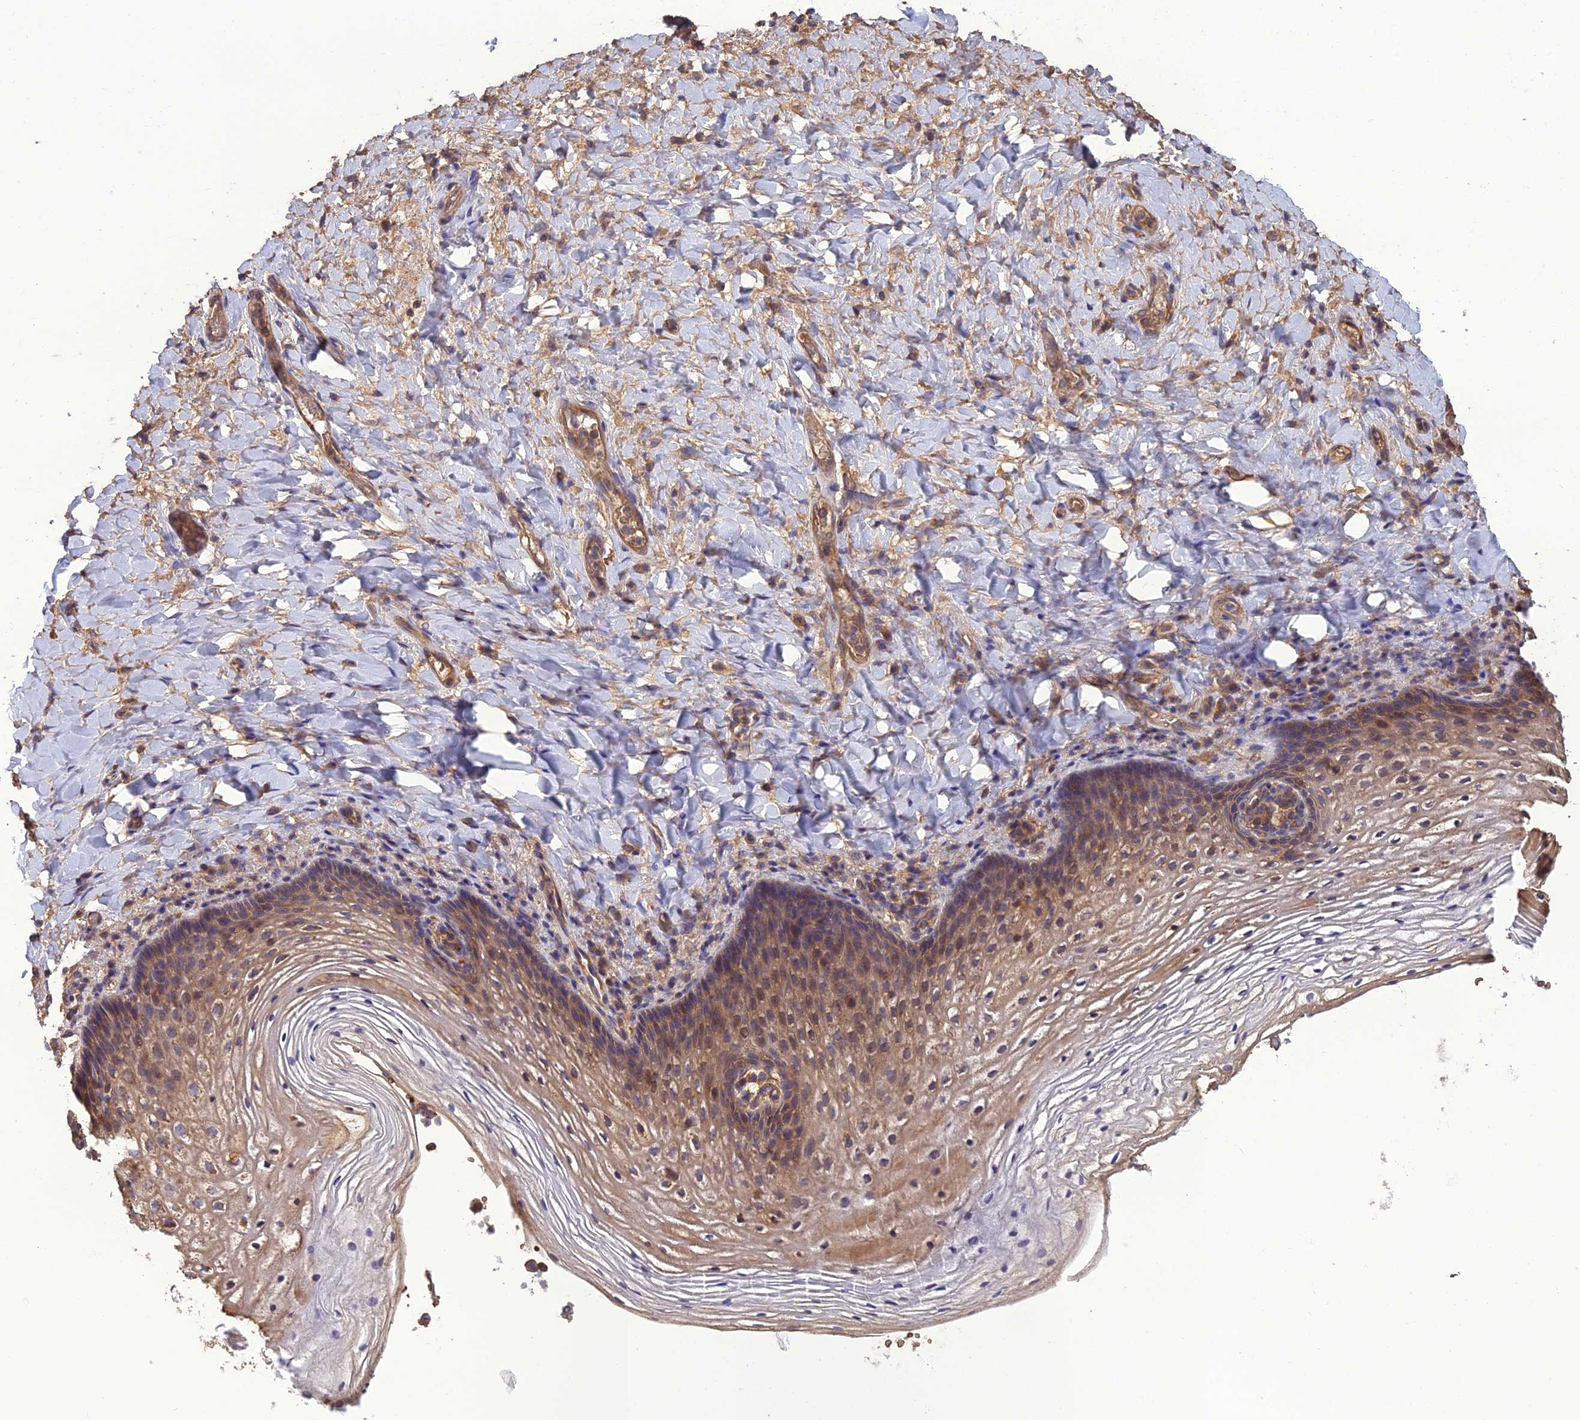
{"staining": {"intensity": "moderate", "quantity": "25%-75%", "location": "cytoplasmic/membranous"}, "tissue": "vagina", "cell_type": "Squamous epithelial cells", "image_type": "normal", "snomed": [{"axis": "morphology", "description": "Normal tissue, NOS"}, {"axis": "topography", "description": "Vagina"}], "caption": "Immunohistochemistry (IHC) of benign human vagina displays medium levels of moderate cytoplasmic/membranous staining in approximately 25%-75% of squamous epithelial cells. The staining was performed using DAB (3,3'-diaminobenzidine) to visualize the protein expression in brown, while the nuclei were stained in blue with hematoxylin (Magnification: 20x).", "gene": "GALR2", "patient": {"sex": "female", "age": 60}}